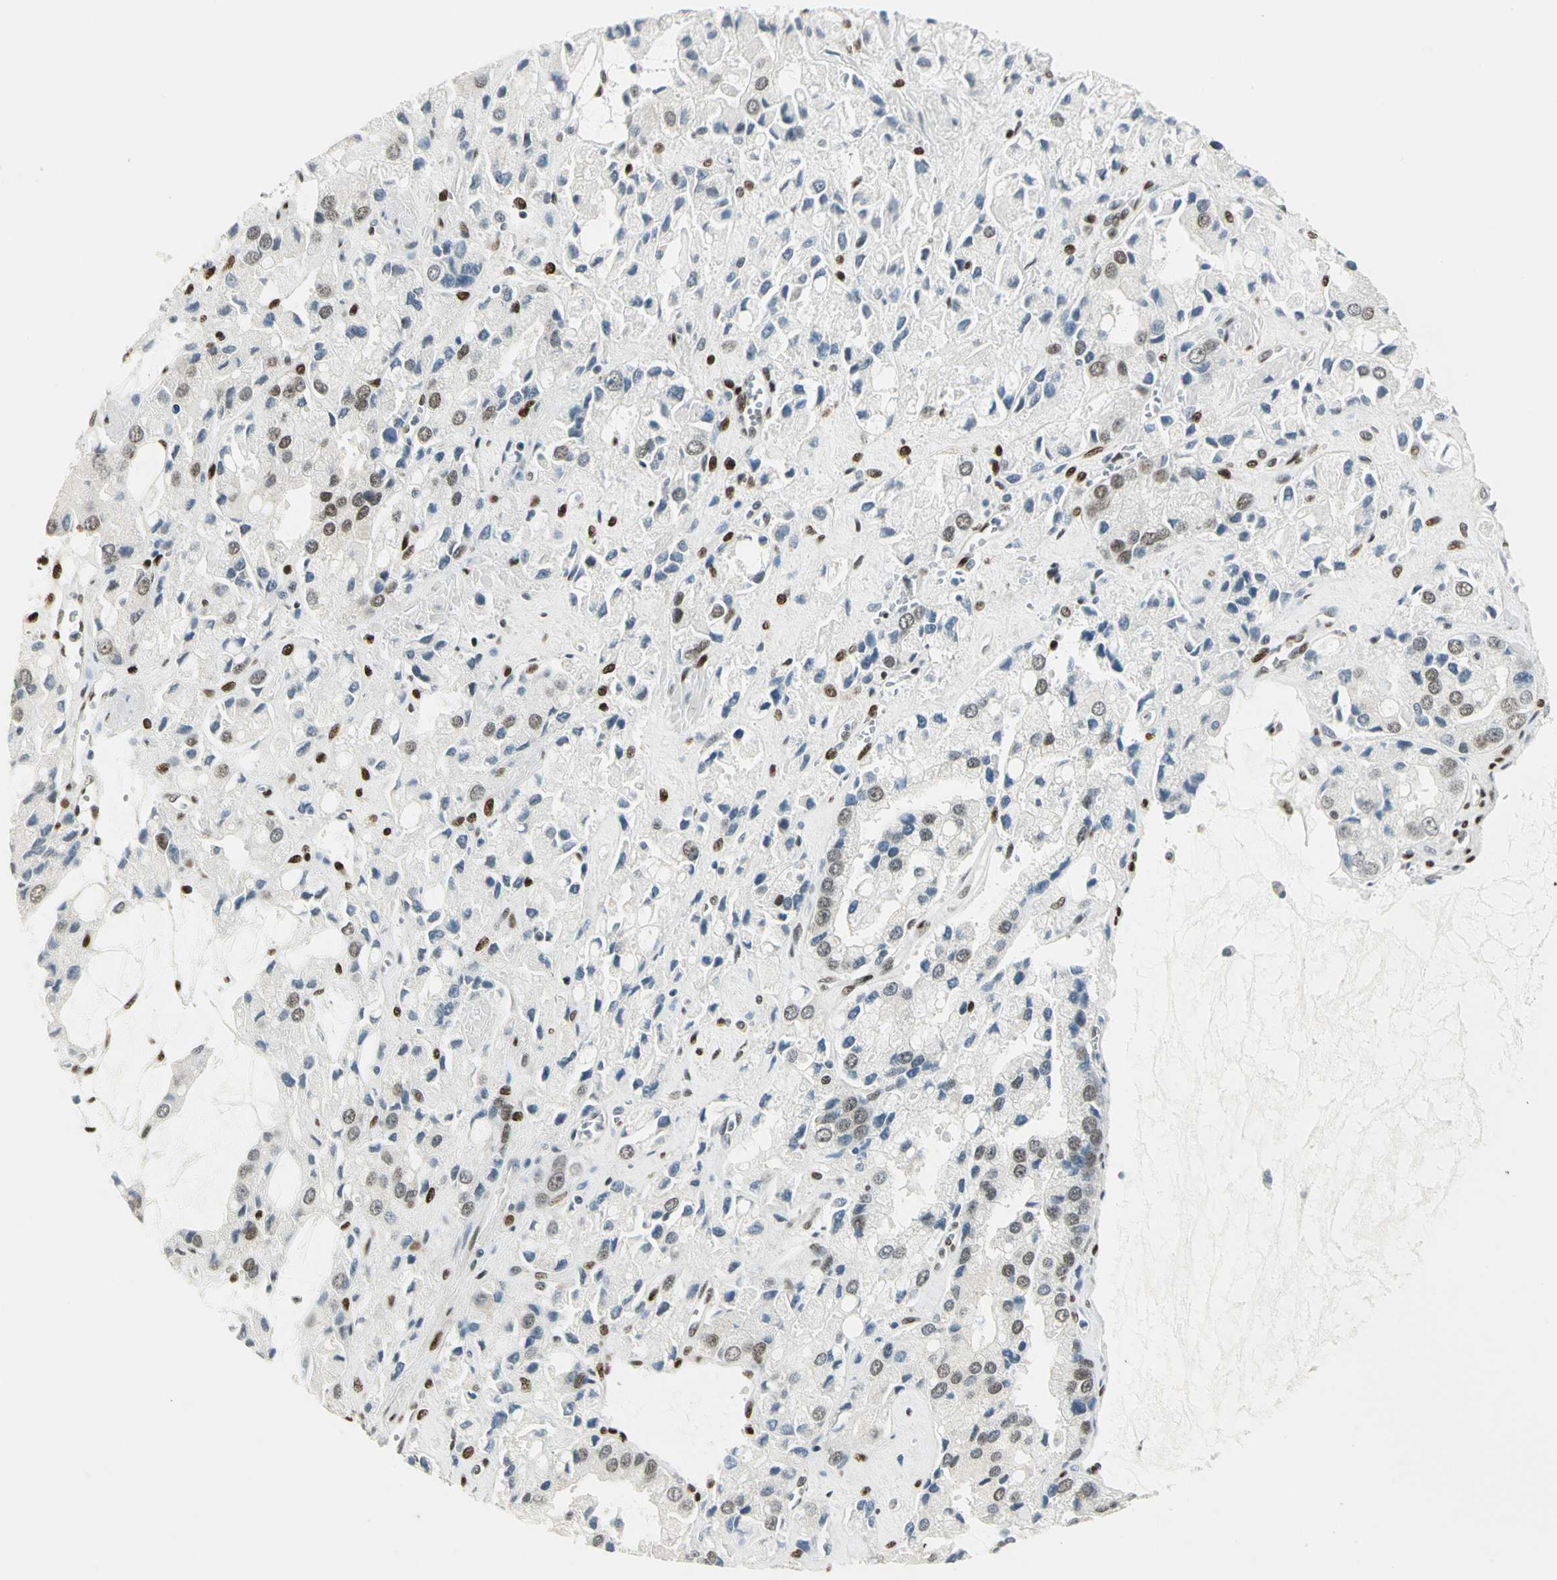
{"staining": {"intensity": "weak", "quantity": "25%-75%", "location": "nuclear"}, "tissue": "prostate cancer", "cell_type": "Tumor cells", "image_type": "cancer", "snomed": [{"axis": "morphology", "description": "Adenocarcinoma, High grade"}, {"axis": "topography", "description": "Prostate"}], "caption": "This histopathology image demonstrates immunohistochemistry staining of prostate cancer (adenocarcinoma (high-grade)), with low weak nuclear staining in about 25%-75% of tumor cells.", "gene": "MEIS2", "patient": {"sex": "male", "age": 67}}